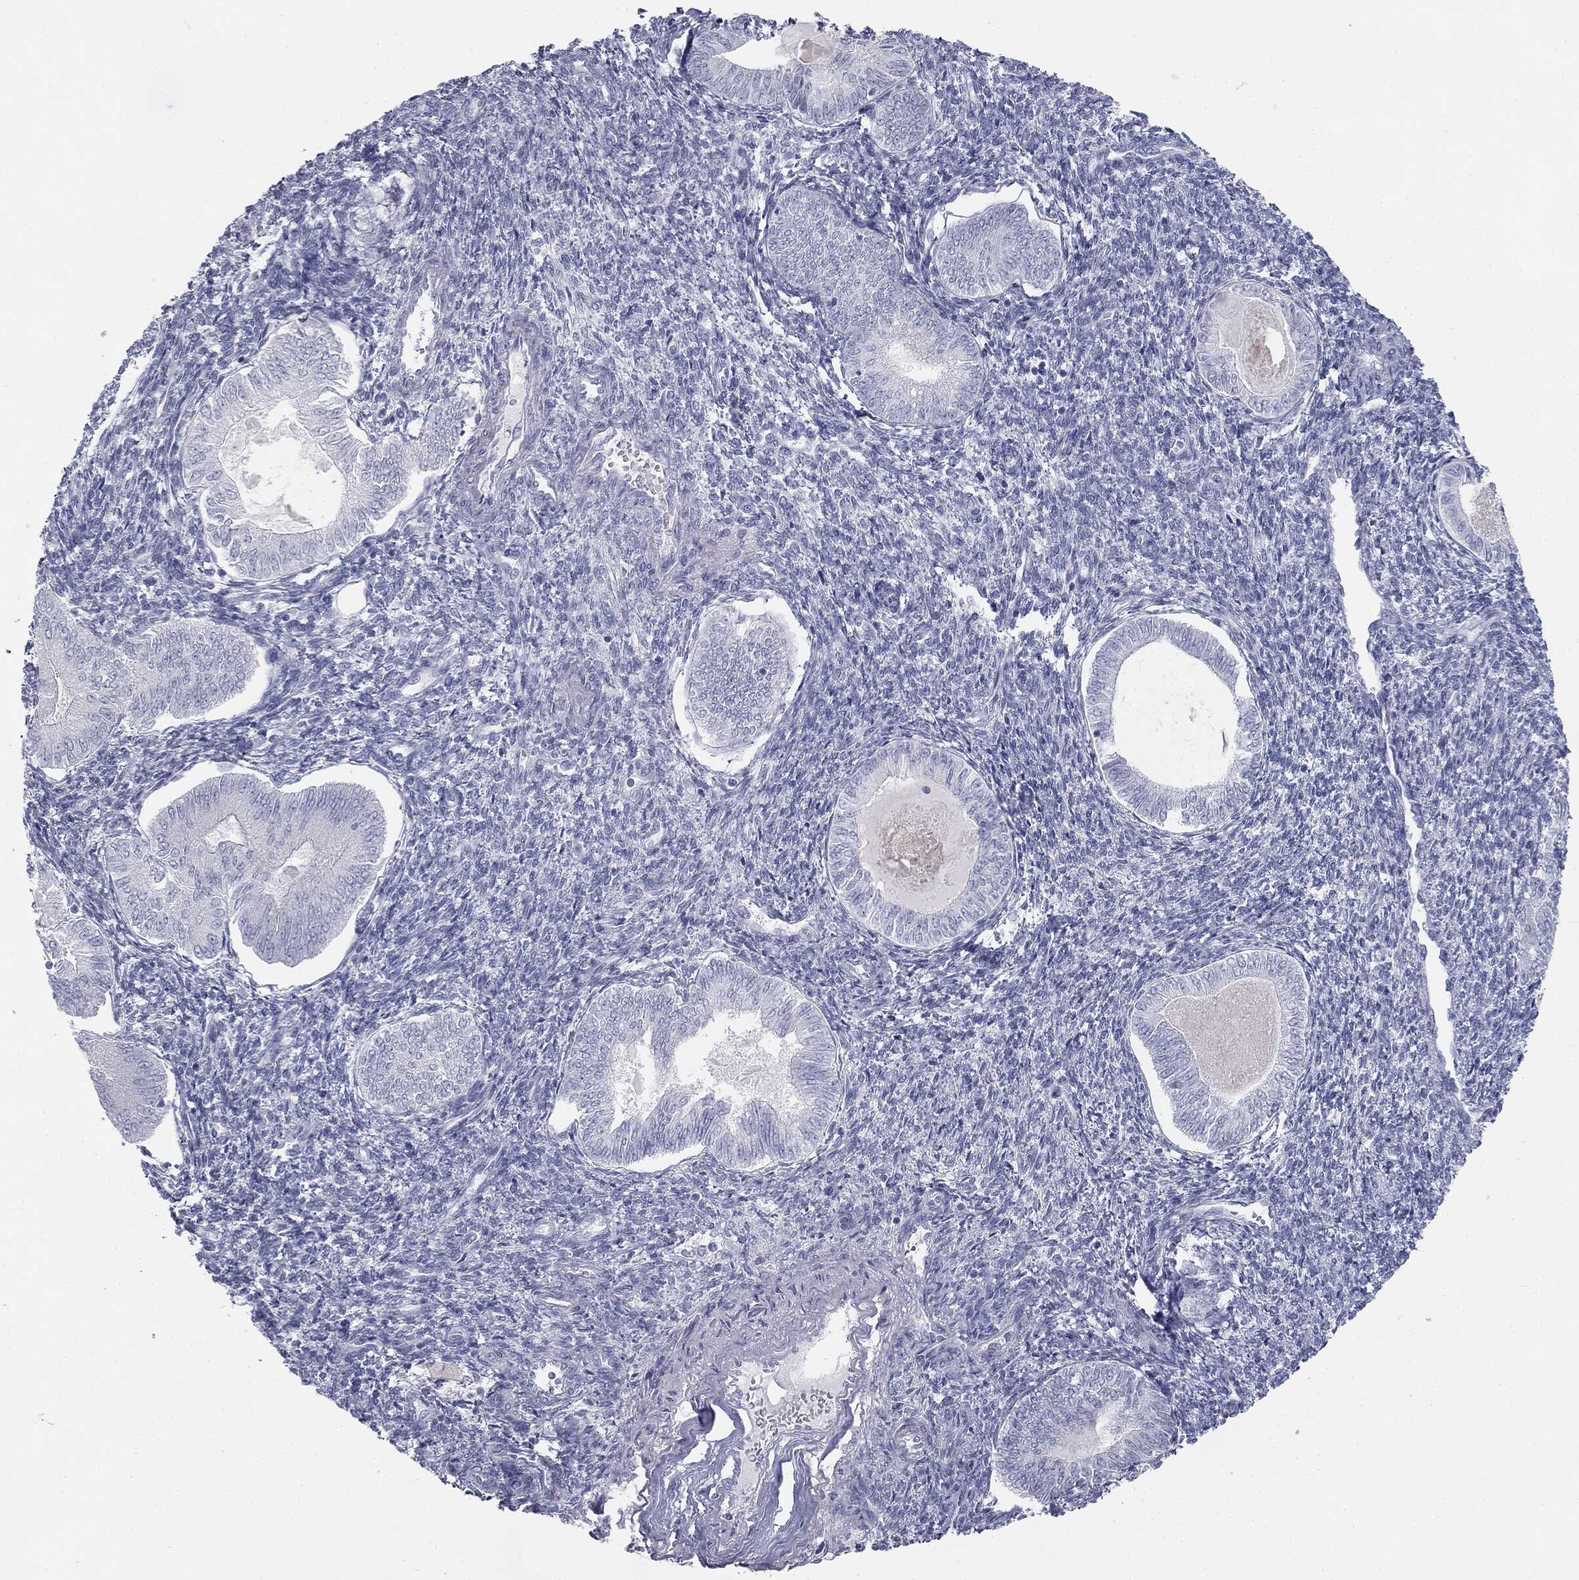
{"staining": {"intensity": "negative", "quantity": "none", "location": "none"}, "tissue": "endometrial cancer", "cell_type": "Tumor cells", "image_type": "cancer", "snomed": [{"axis": "morphology", "description": "Carcinoma, NOS"}, {"axis": "topography", "description": "Uterus"}], "caption": "Tumor cells show no significant protein expression in endometrial carcinoma.", "gene": "TPO", "patient": {"sex": "female", "age": 76}}